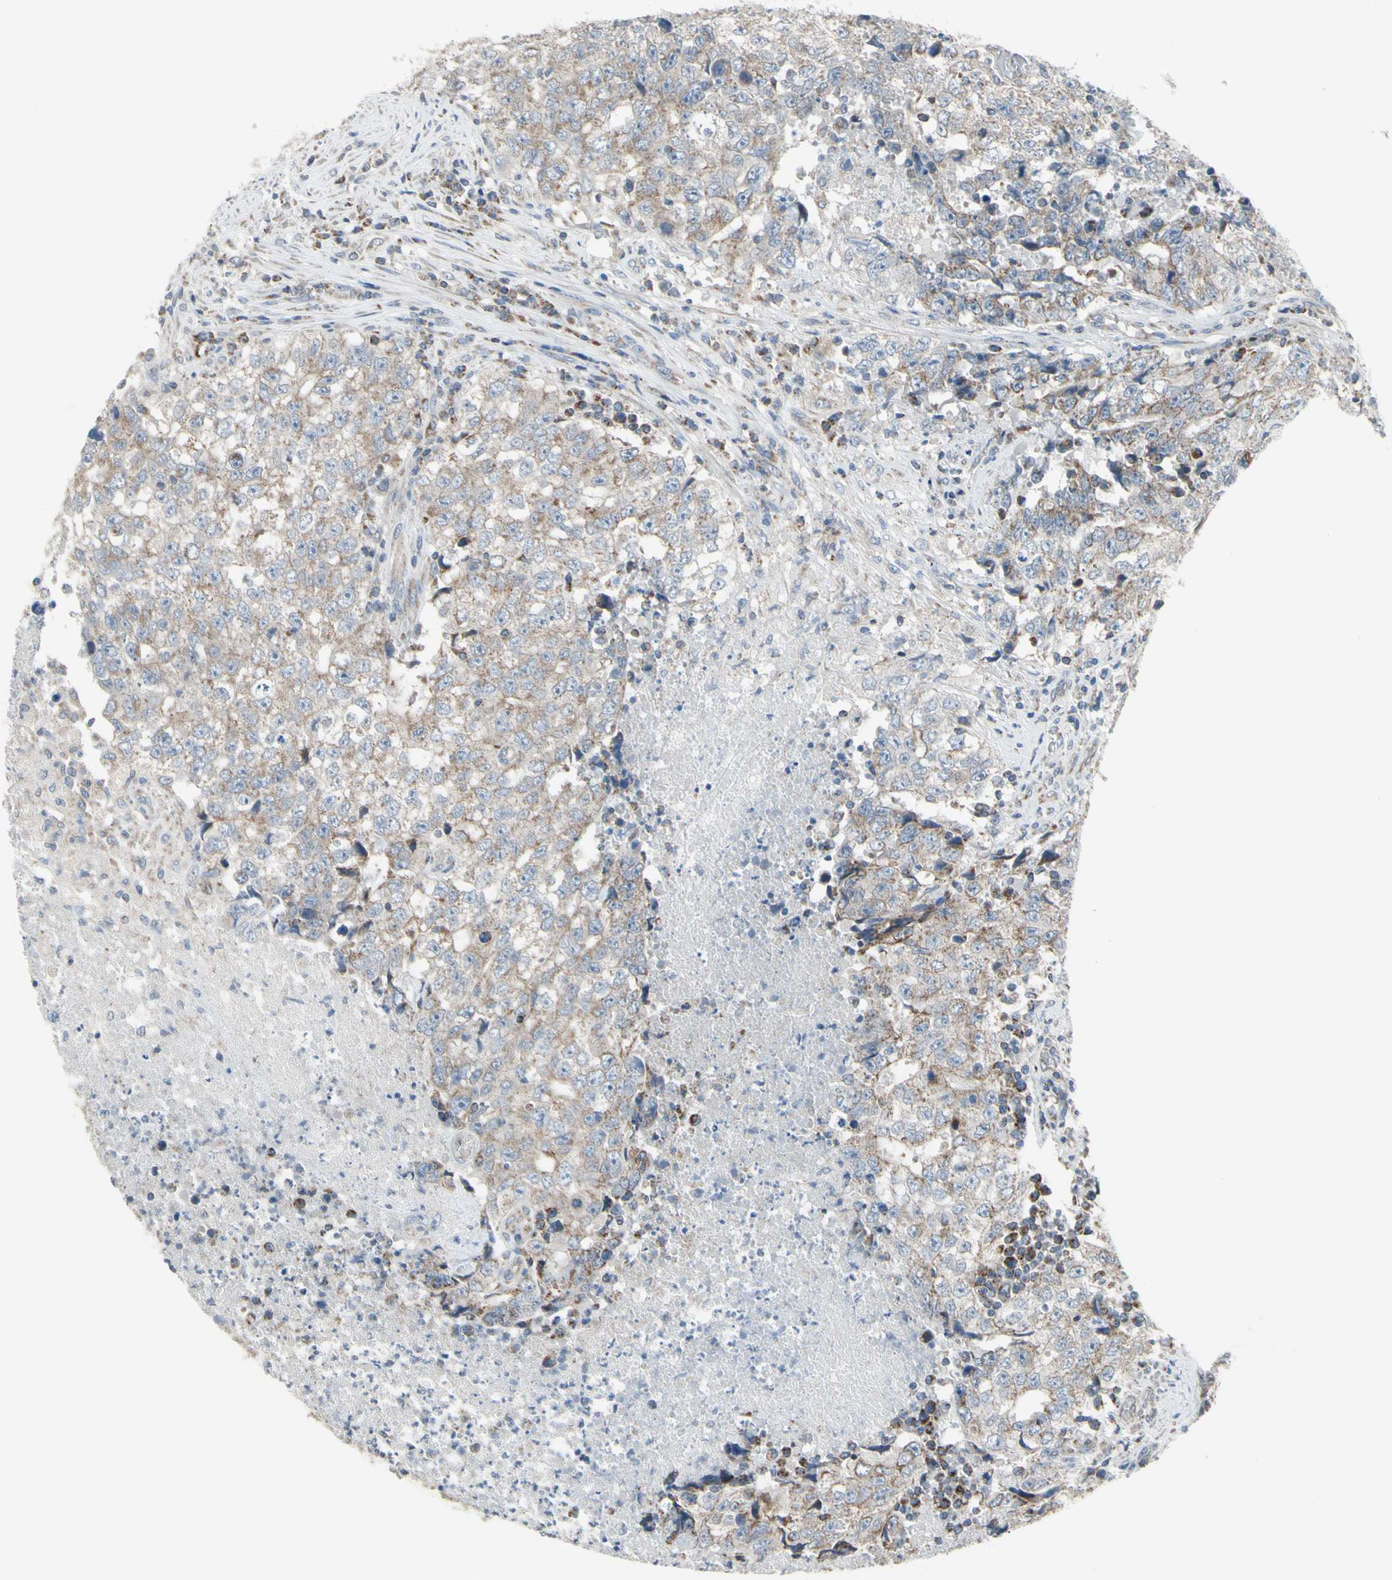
{"staining": {"intensity": "weak", "quantity": "25%-75%", "location": "cytoplasmic/membranous"}, "tissue": "testis cancer", "cell_type": "Tumor cells", "image_type": "cancer", "snomed": [{"axis": "morphology", "description": "Necrosis, NOS"}, {"axis": "morphology", "description": "Carcinoma, Embryonal, NOS"}, {"axis": "topography", "description": "Testis"}], "caption": "Immunohistochemical staining of human testis embryonal carcinoma shows low levels of weak cytoplasmic/membranous protein expression in about 25%-75% of tumor cells.", "gene": "FAM171B", "patient": {"sex": "male", "age": 19}}